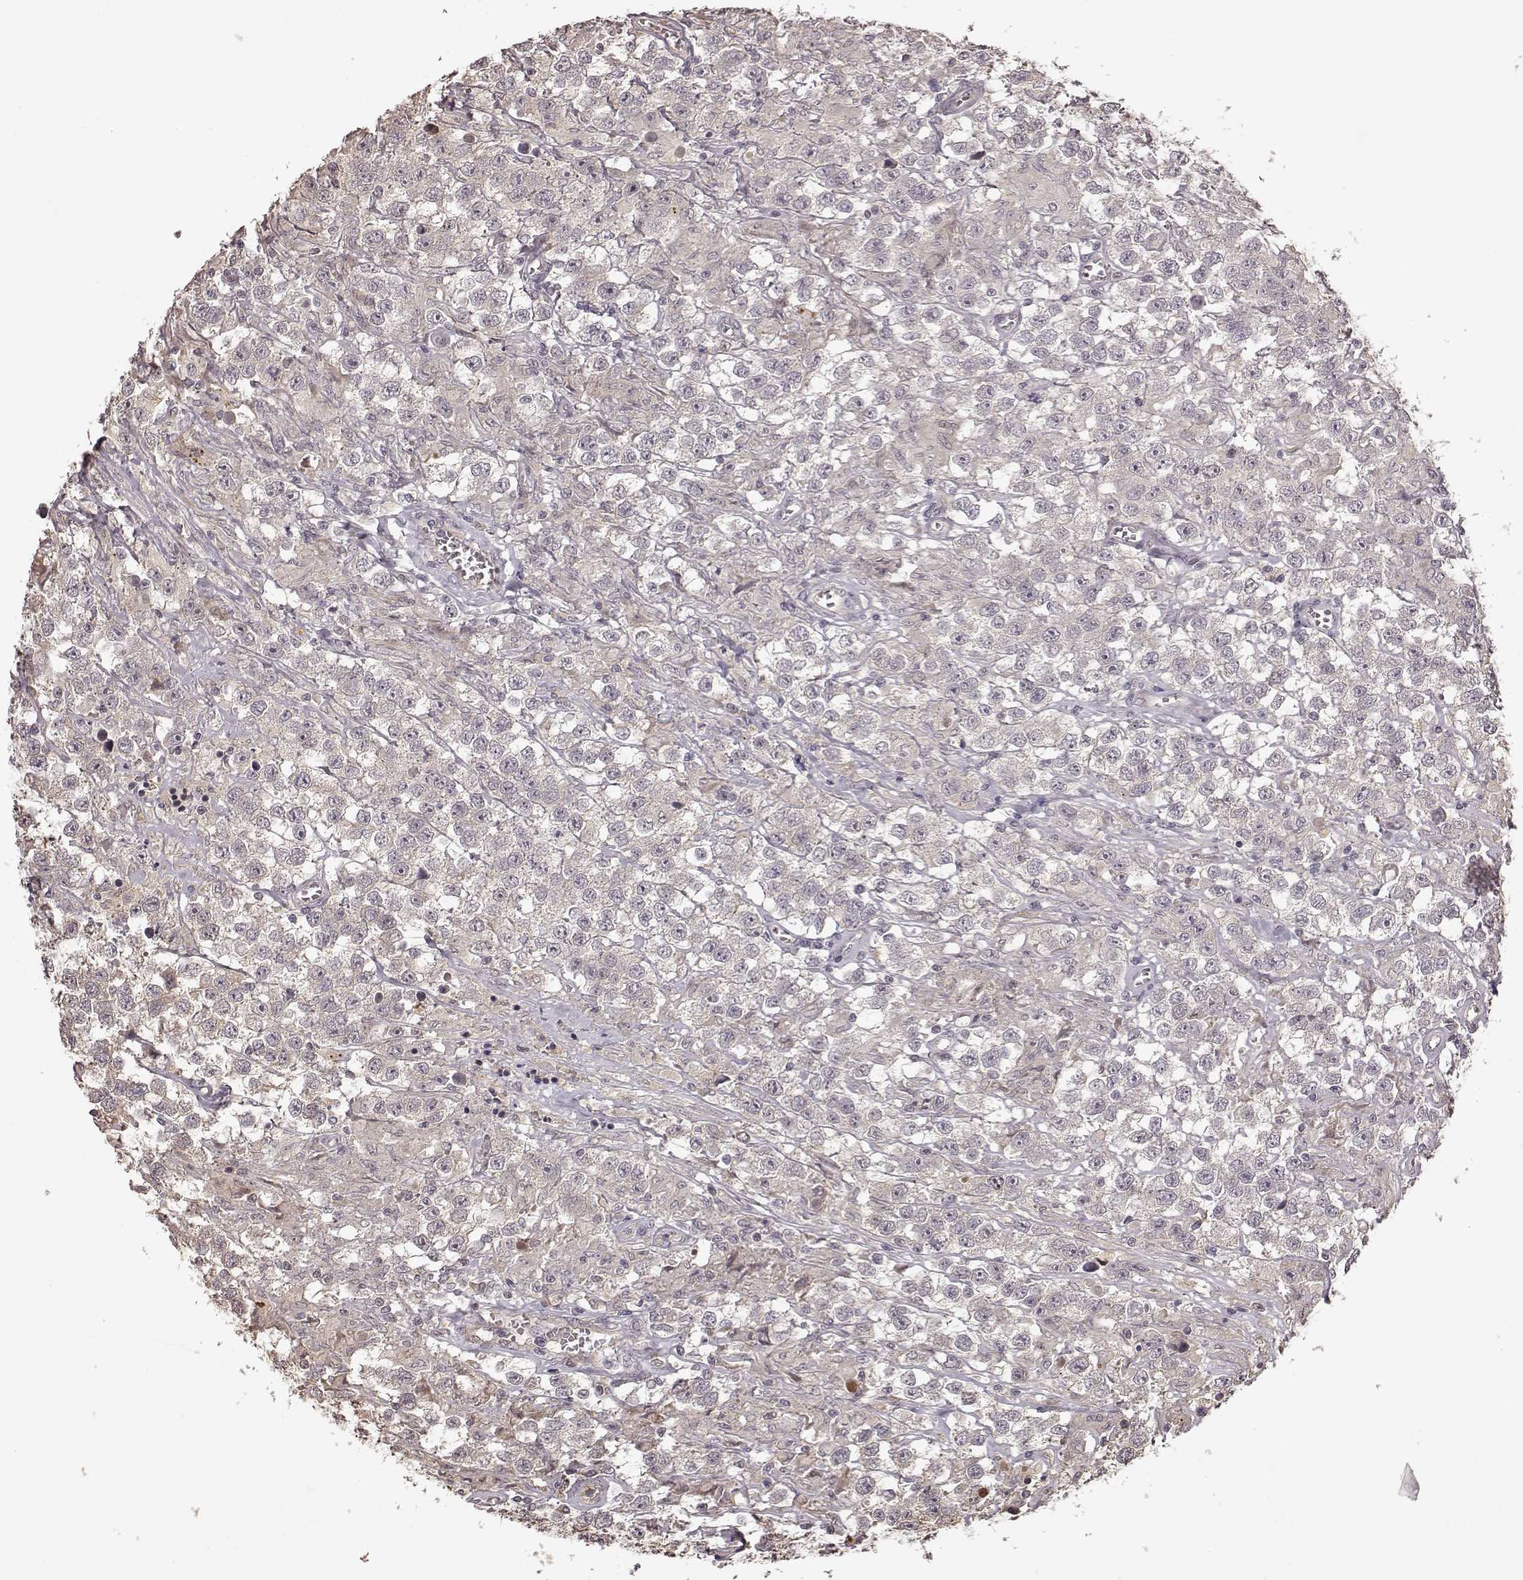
{"staining": {"intensity": "negative", "quantity": "none", "location": "none"}, "tissue": "testis cancer", "cell_type": "Tumor cells", "image_type": "cancer", "snomed": [{"axis": "morphology", "description": "Seminoma, NOS"}, {"axis": "topography", "description": "Testis"}], "caption": "Immunohistochemical staining of testis cancer exhibits no significant expression in tumor cells. (Stains: DAB immunohistochemistry (IHC) with hematoxylin counter stain, Microscopy: brightfield microscopy at high magnification).", "gene": "CRB1", "patient": {"sex": "male", "age": 43}}